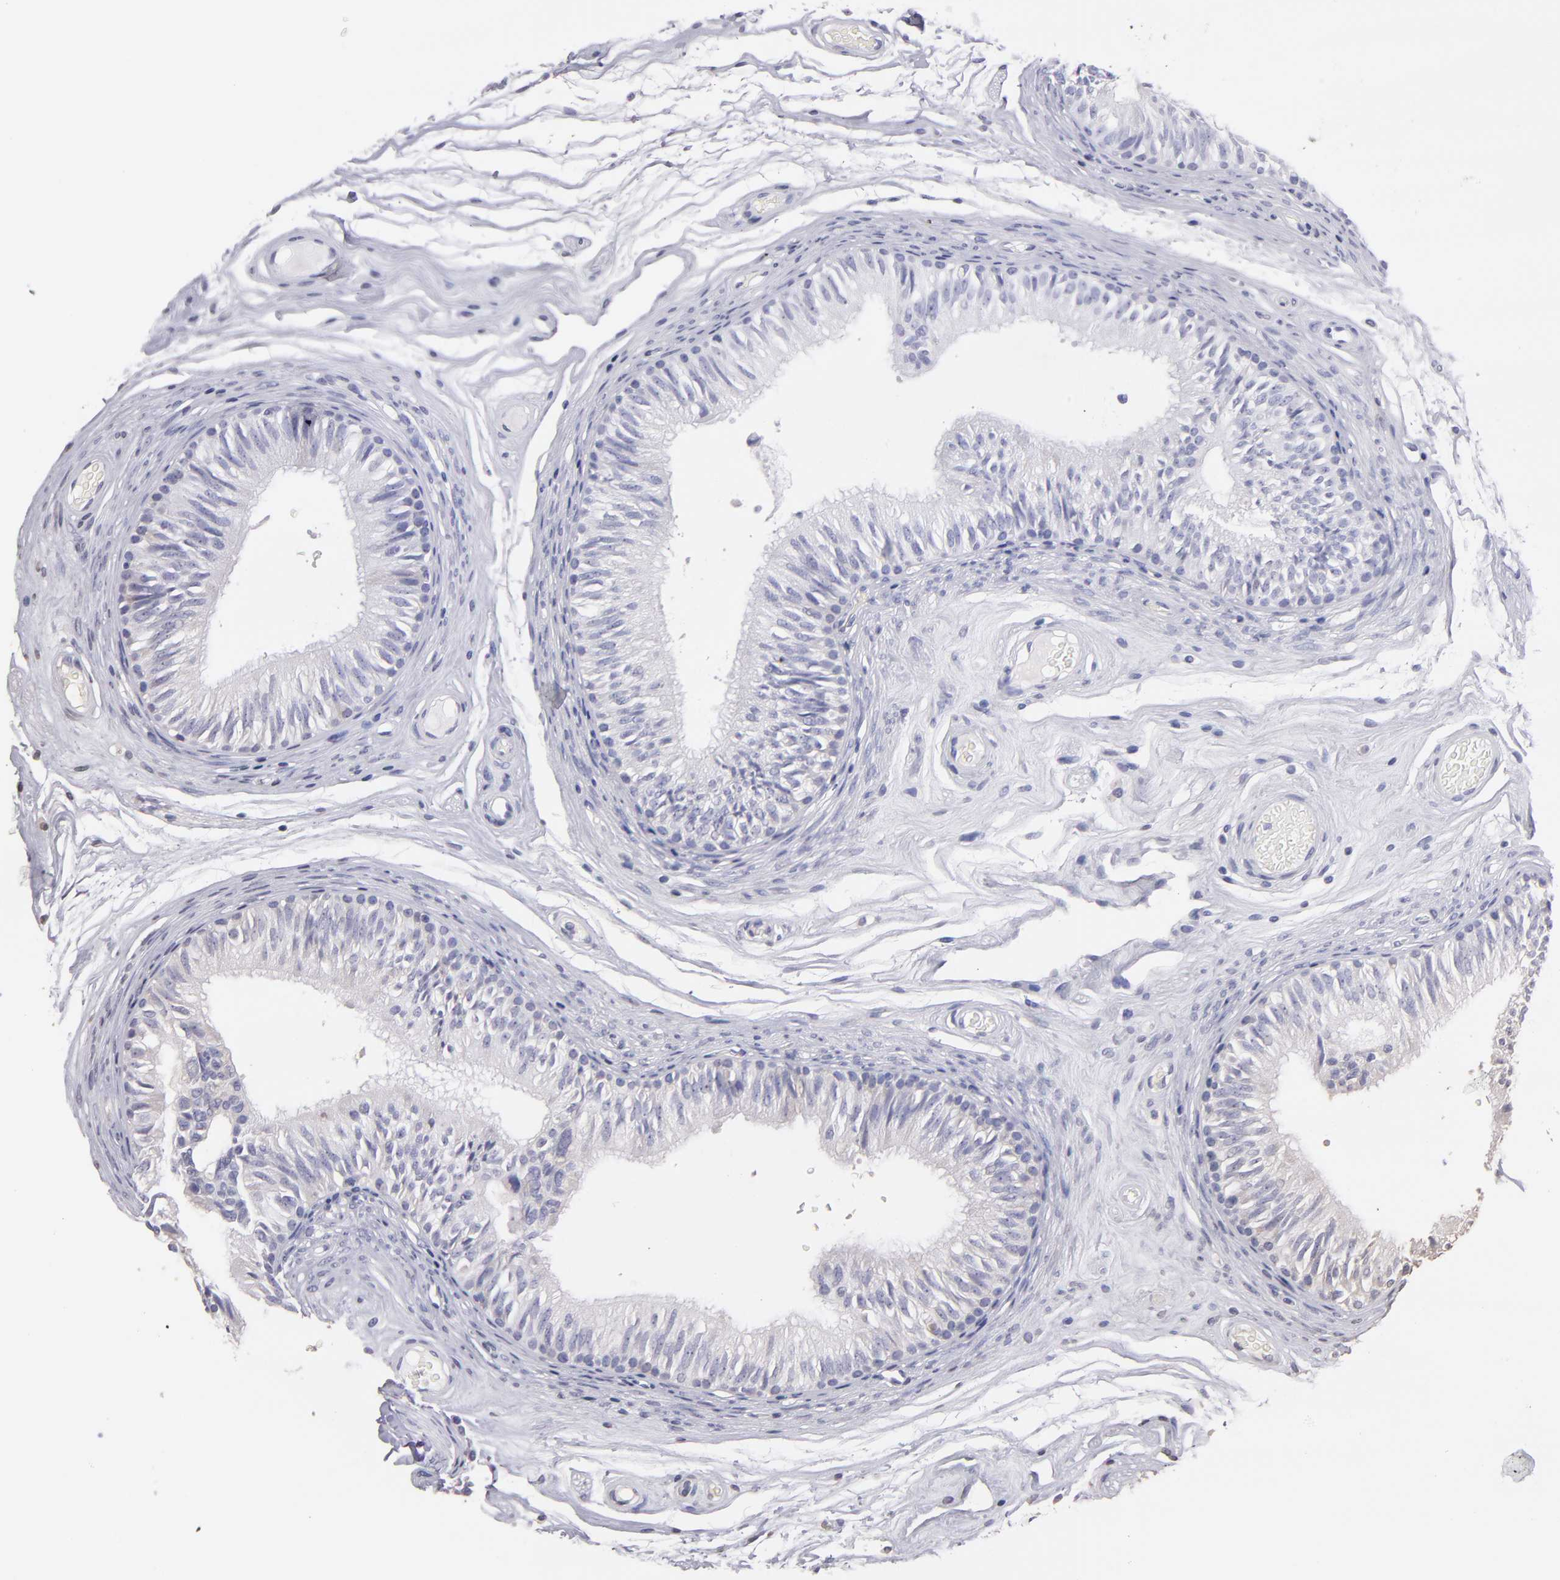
{"staining": {"intensity": "moderate", "quantity": "25%-75%", "location": "cytoplasmic/membranous"}, "tissue": "epididymis", "cell_type": "Glandular cells", "image_type": "normal", "snomed": [{"axis": "morphology", "description": "Normal tissue, NOS"}, {"axis": "topography", "description": "Testis"}, {"axis": "topography", "description": "Epididymis"}], "caption": "Protein expression analysis of benign epididymis displays moderate cytoplasmic/membranous staining in approximately 25%-75% of glandular cells. (IHC, brightfield microscopy, high magnification).", "gene": "OPHN1", "patient": {"sex": "male", "age": 36}}